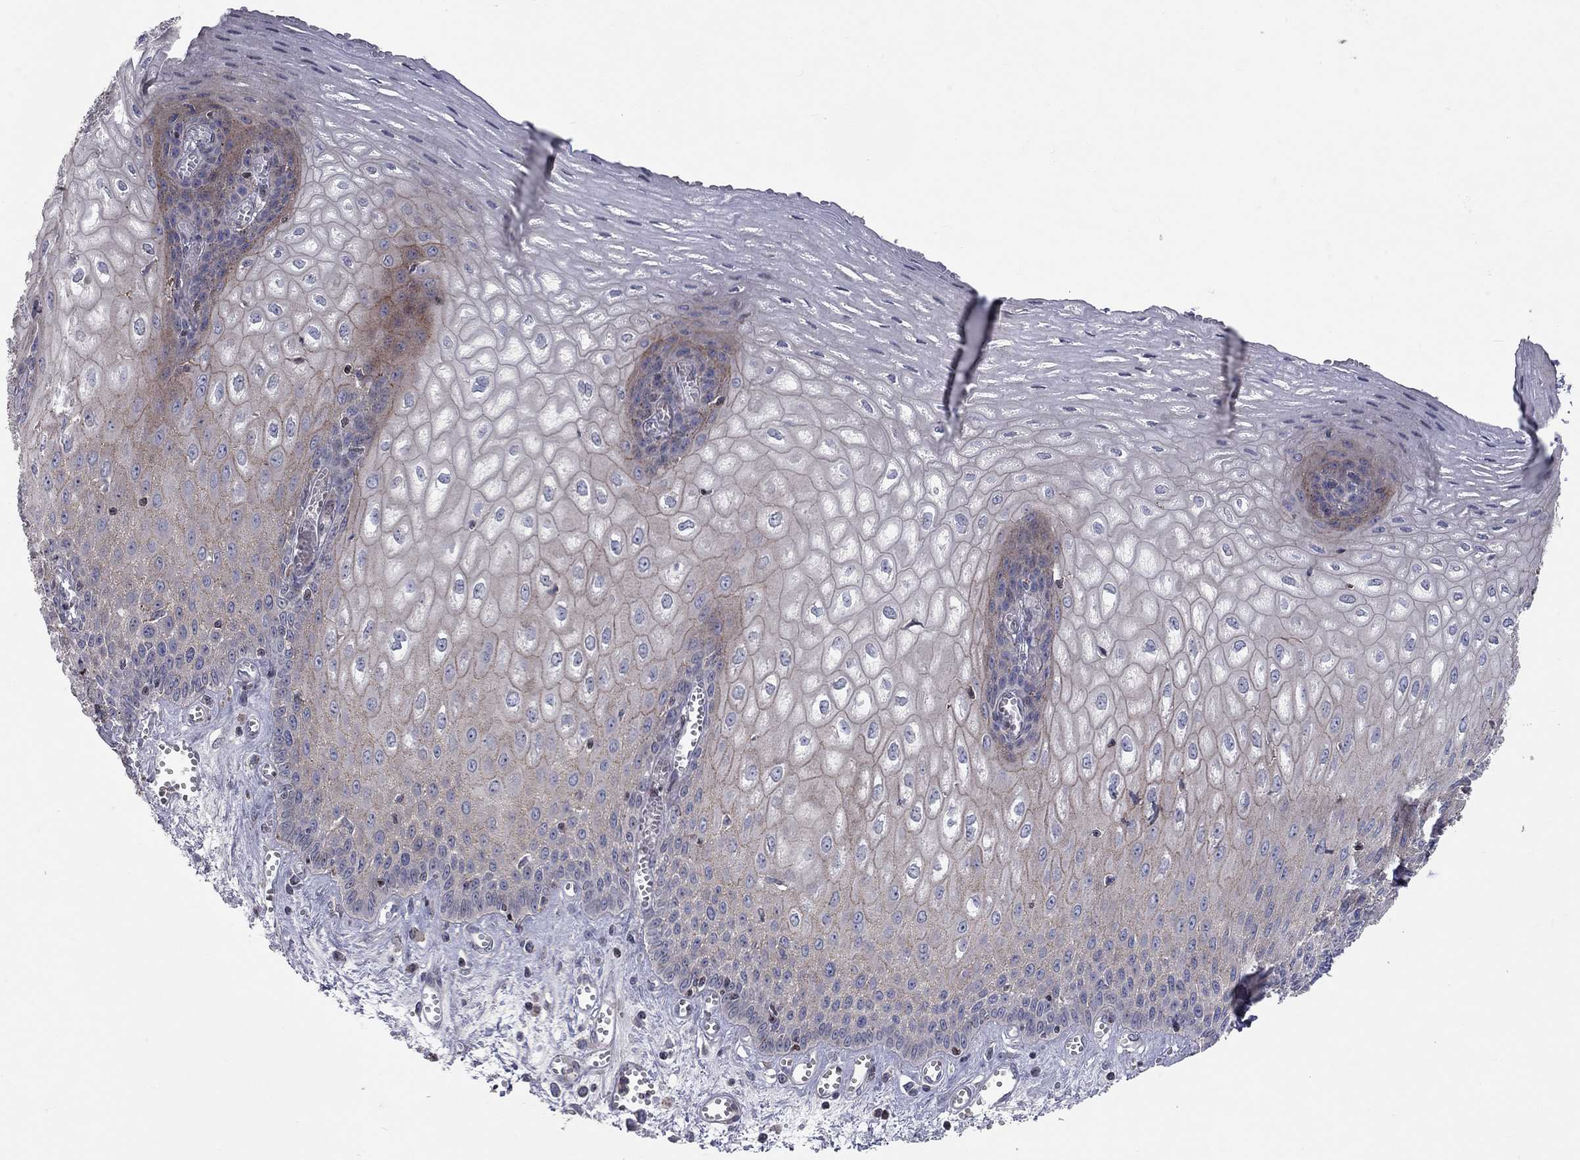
{"staining": {"intensity": "negative", "quantity": "none", "location": "none"}, "tissue": "esophagus", "cell_type": "Squamous epithelial cells", "image_type": "normal", "snomed": [{"axis": "morphology", "description": "Normal tissue, NOS"}, {"axis": "topography", "description": "Esophagus"}], "caption": "IHC image of benign esophagus: human esophagus stained with DAB (3,3'-diaminobenzidine) reveals no significant protein staining in squamous epithelial cells.", "gene": "ERN2", "patient": {"sex": "male", "age": 58}}